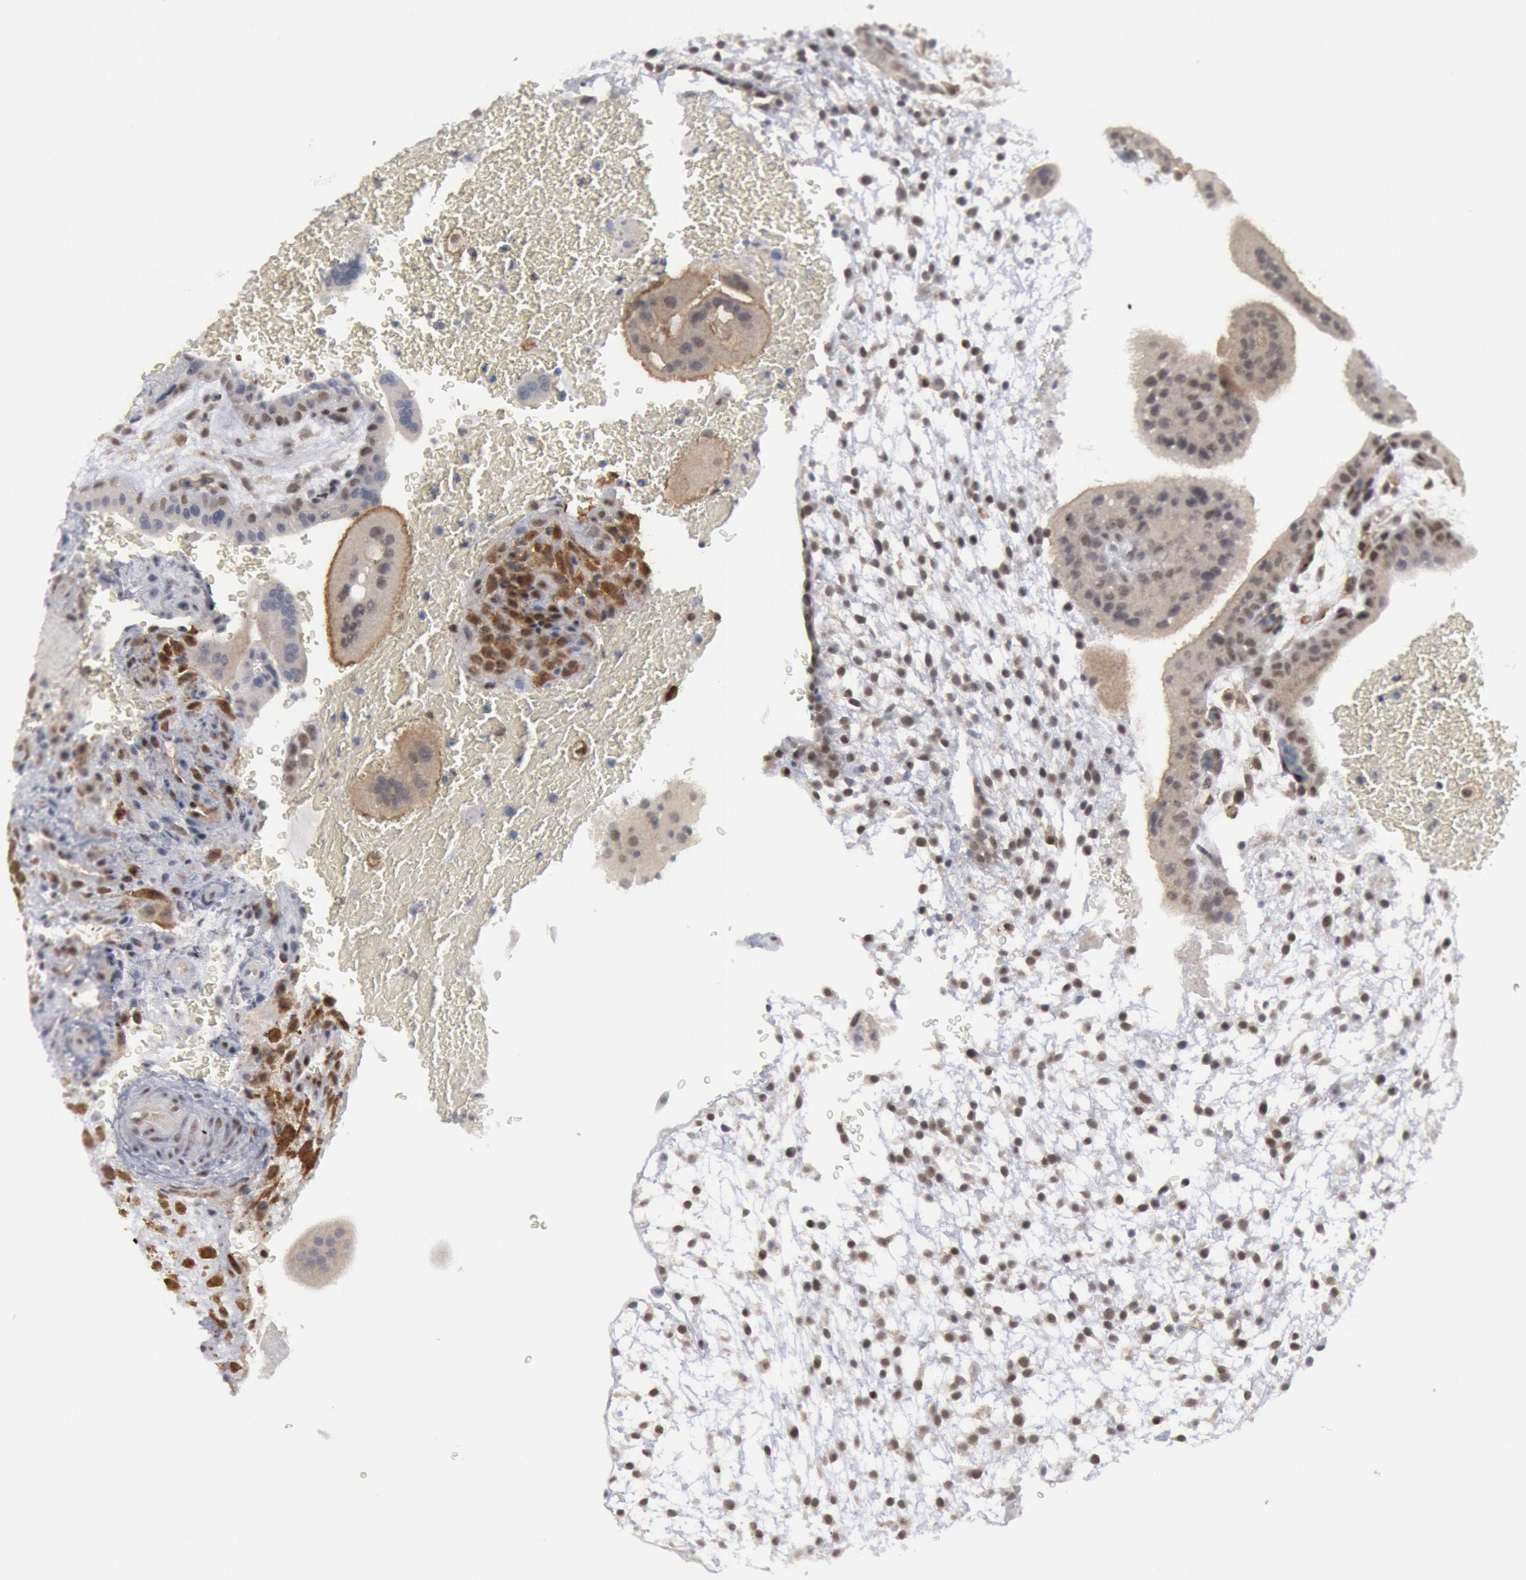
{"staining": {"intensity": "moderate", "quantity": ">75%", "location": "nuclear"}, "tissue": "placenta", "cell_type": "Decidual cells", "image_type": "normal", "snomed": [{"axis": "morphology", "description": "Normal tissue, NOS"}, {"axis": "topography", "description": "Placenta"}], "caption": "Moderate nuclear staining is present in about >75% of decidual cells in normal placenta.", "gene": "FOXO1", "patient": {"sex": "female", "age": 35}}